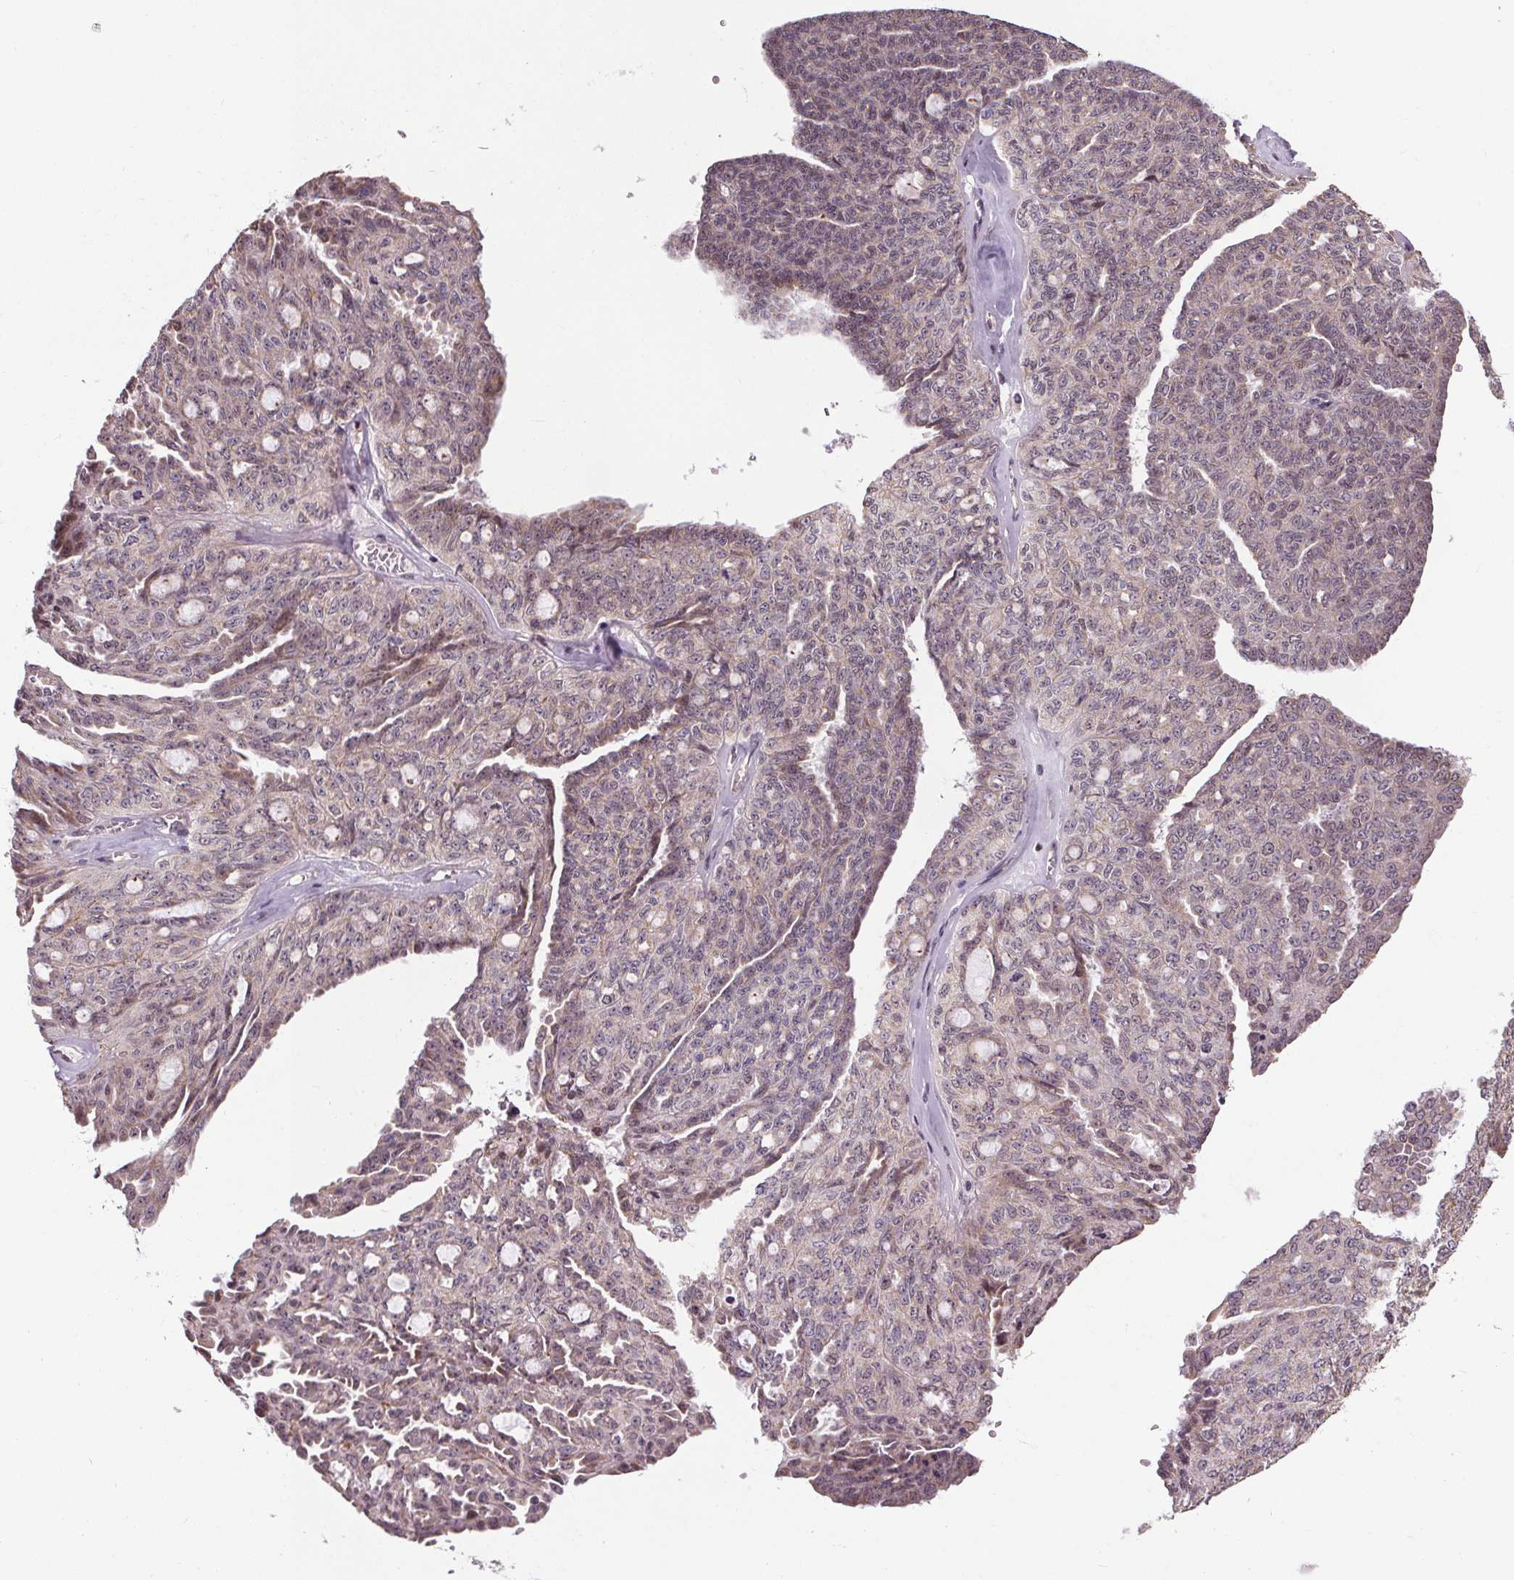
{"staining": {"intensity": "negative", "quantity": "none", "location": "none"}, "tissue": "ovarian cancer", "cell_type": "Tumor cells", "image_type": "cancer", "snomed": [{"axis": "morphology", "description": "Cystadenocarcinoma, serous, NOS"}, {"axis": "topography", "description": "Ovary"}], "caption": "An IHC histopathology image of ovarian serous cystadenocarcinoma is shown. There is no staining in tumor cells of ovarian serous cystadenocarcinoma.", "gene": "KIAA0232", "patient": {"sex": "female", "age": 71}}